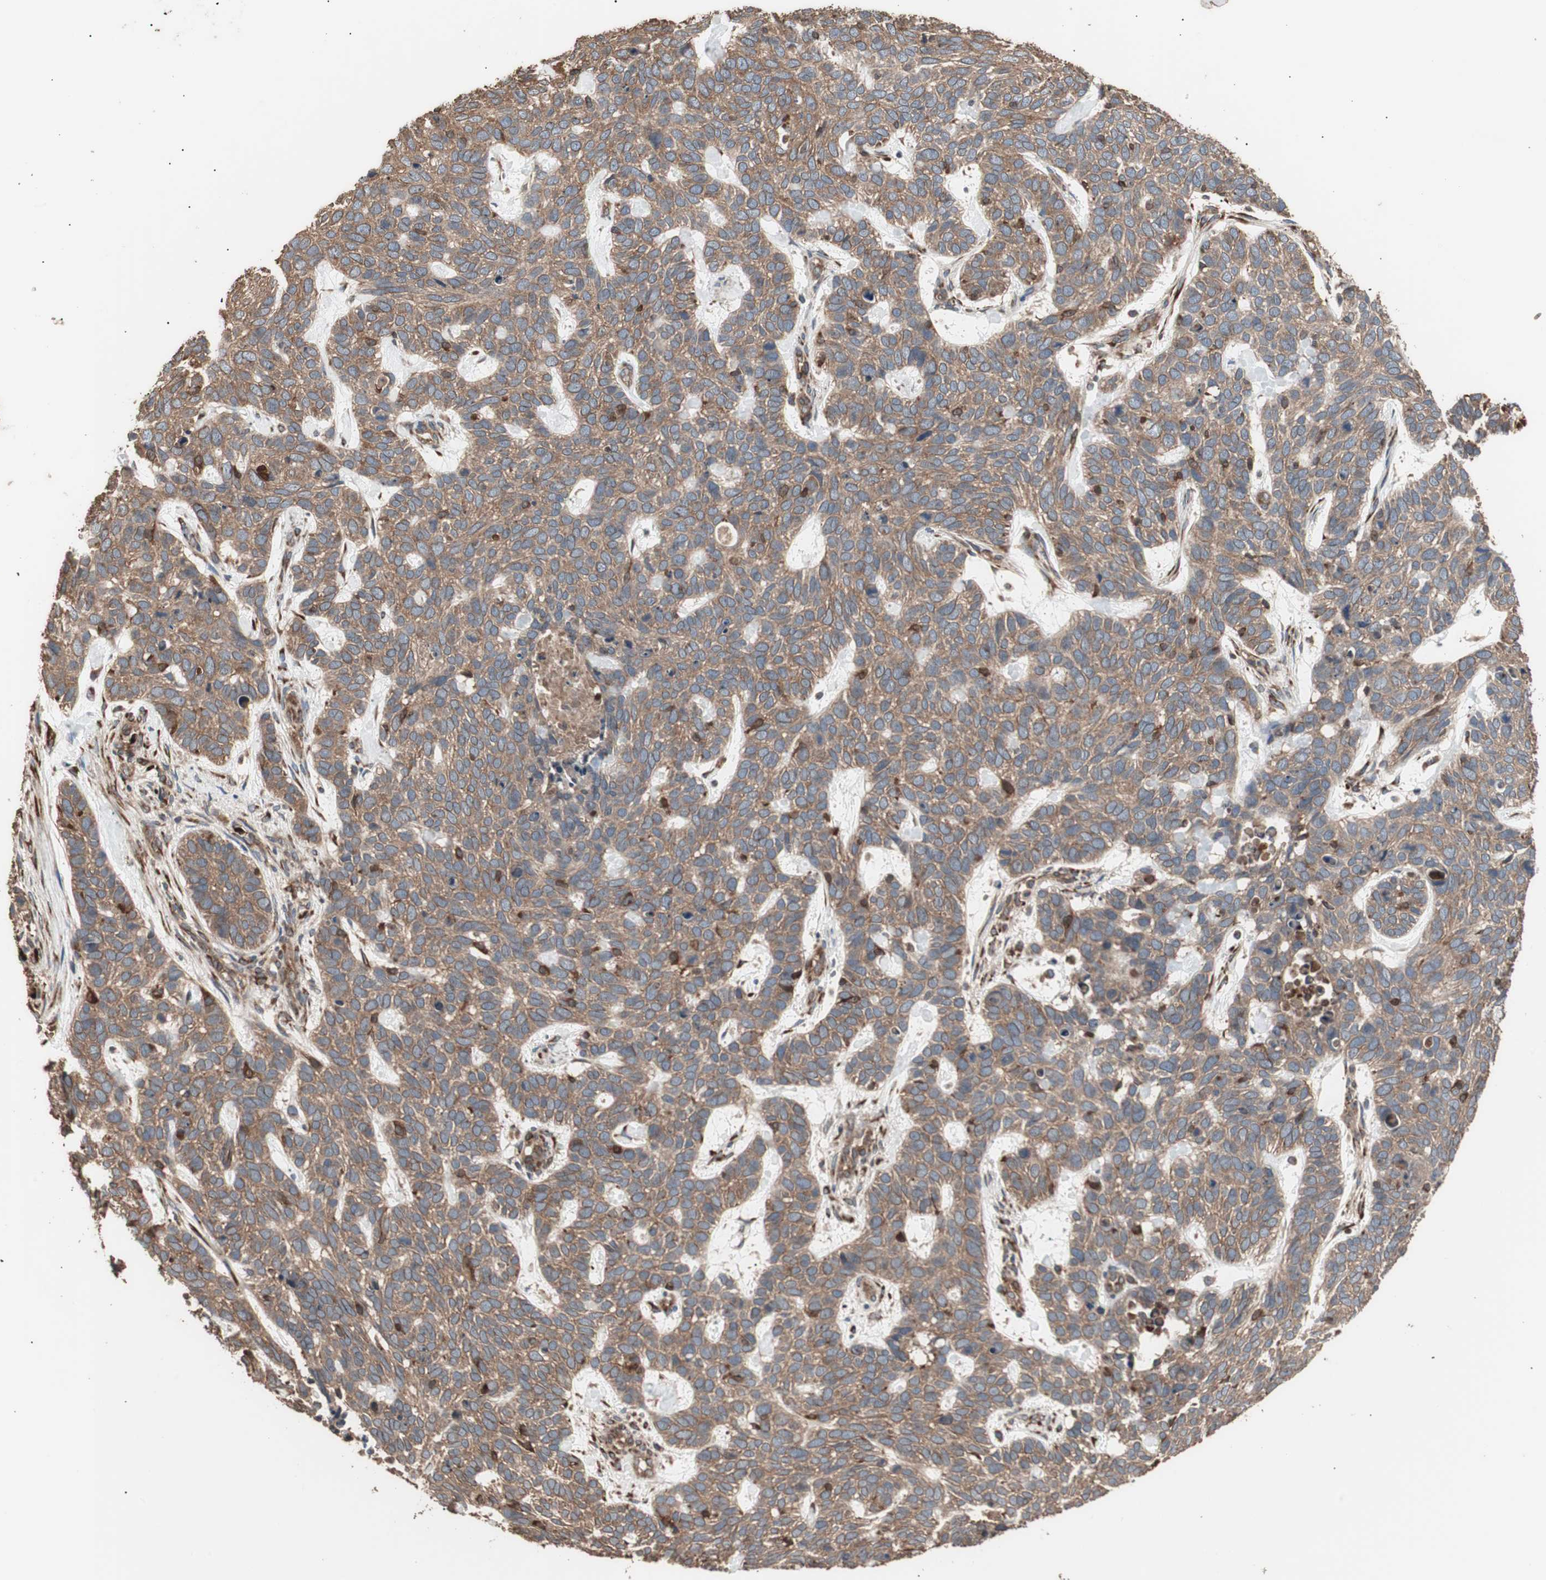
{"staining": {"intensity": "moderate", "quantity": ">75%", "location": "cytoplasmic/membranous"}, "tissue": "skin cancer", "cell_type": "Tumor cells", "image_type": "cancer", "snomed": [{"axis": "morphology", "description": "Basal cell carcinoma"}, {"axis": "topography", "description": "Skin"}], "caption": "This photomicrograph demonstrates immunohistochemistry staining of skin cancer, with medium moderate cytoplasmic/membranous expression in about >75% of tumor cells.", "gene": "LZTS1", "patient": {"sex": "male", "age": 87}}